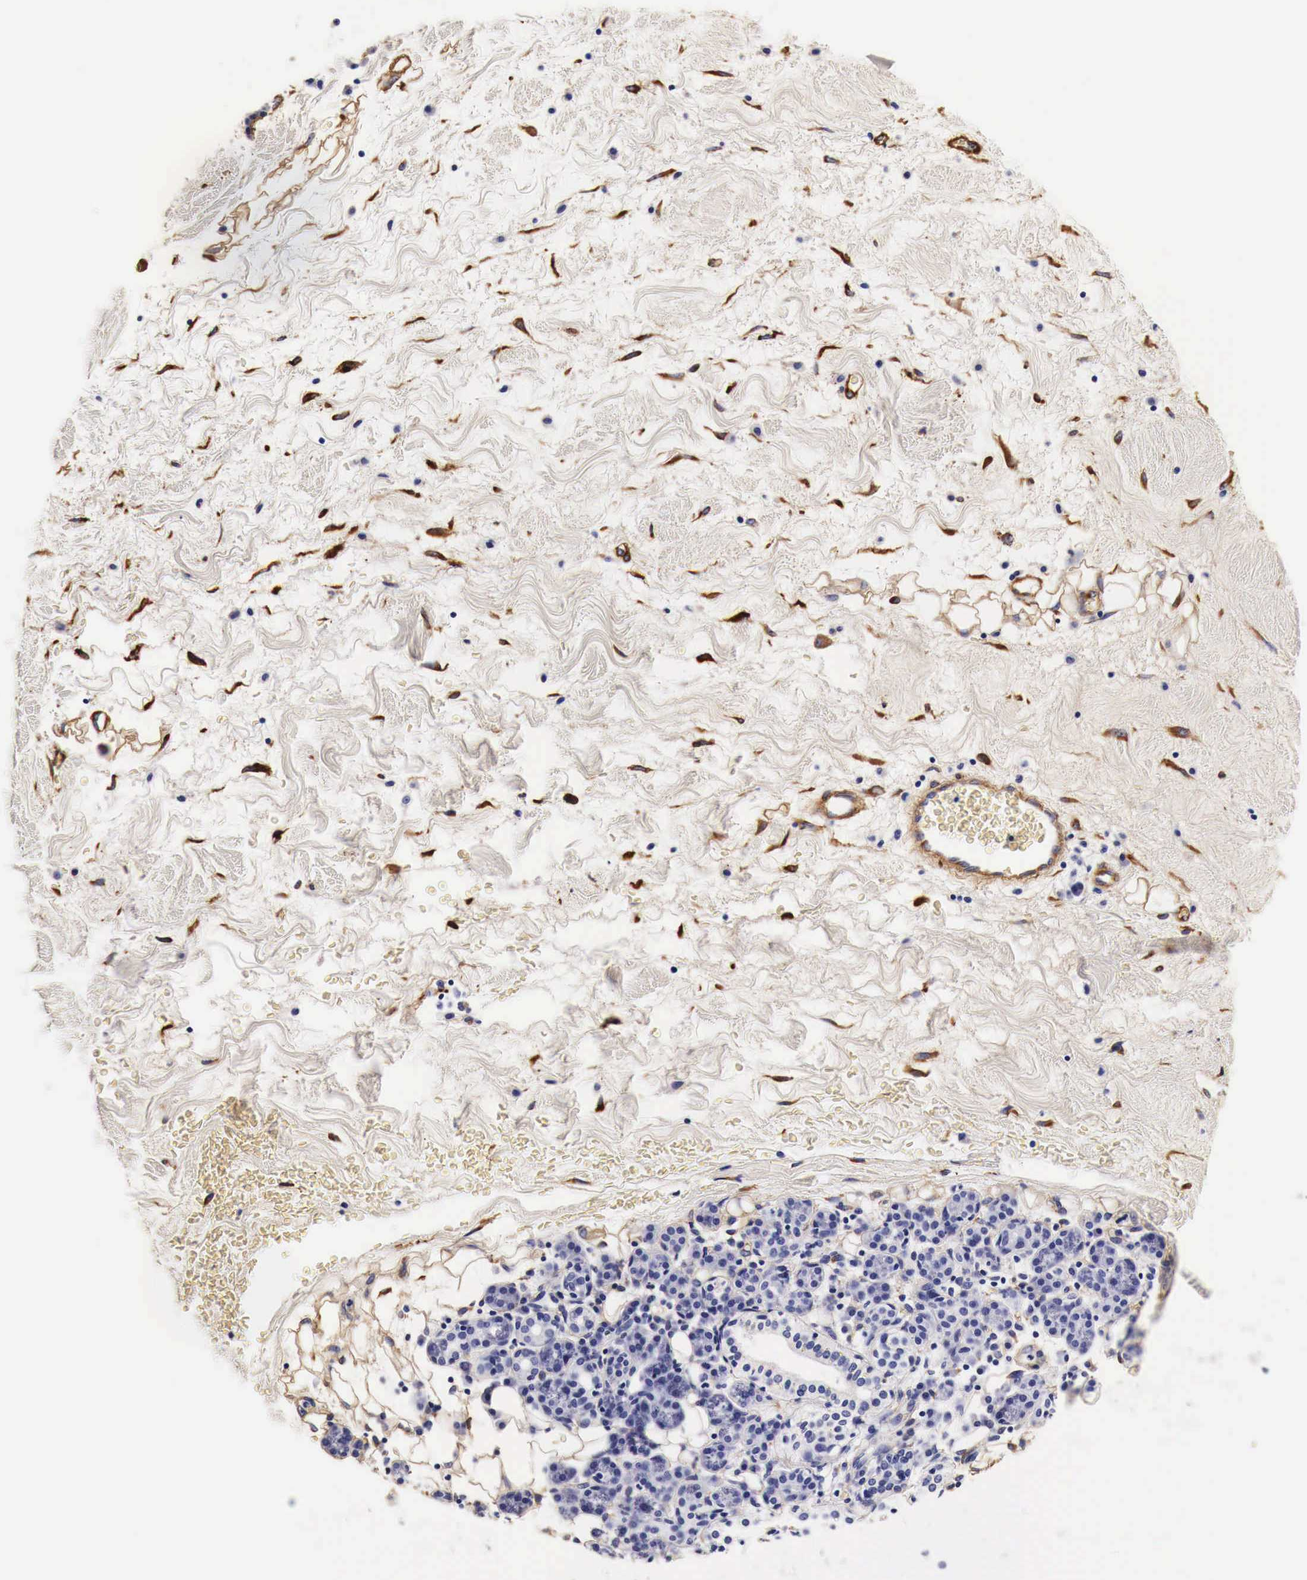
{"staining": {"intensity": "weak", "quantity": "25%-75%", "location": "cytoplasmic/membranous"}, "tissue": "skin cancer", "cell_type": "Tumor cells", "image_type": "cancer", "snomed": [{"axis": "morphology", "description": "Squamous cell carcinoma, NOS"}, {"axis": "topography", "description": "Skin"}], "caption": "Brown immunohistochemical staining in squamous cell carcinoma (skin) reveals weak cytoplasmic/membranous staining in about 25%-75% of tumor cells.", "gene": "LAMB2", "patient": {"sex": "male", "age": 84}}